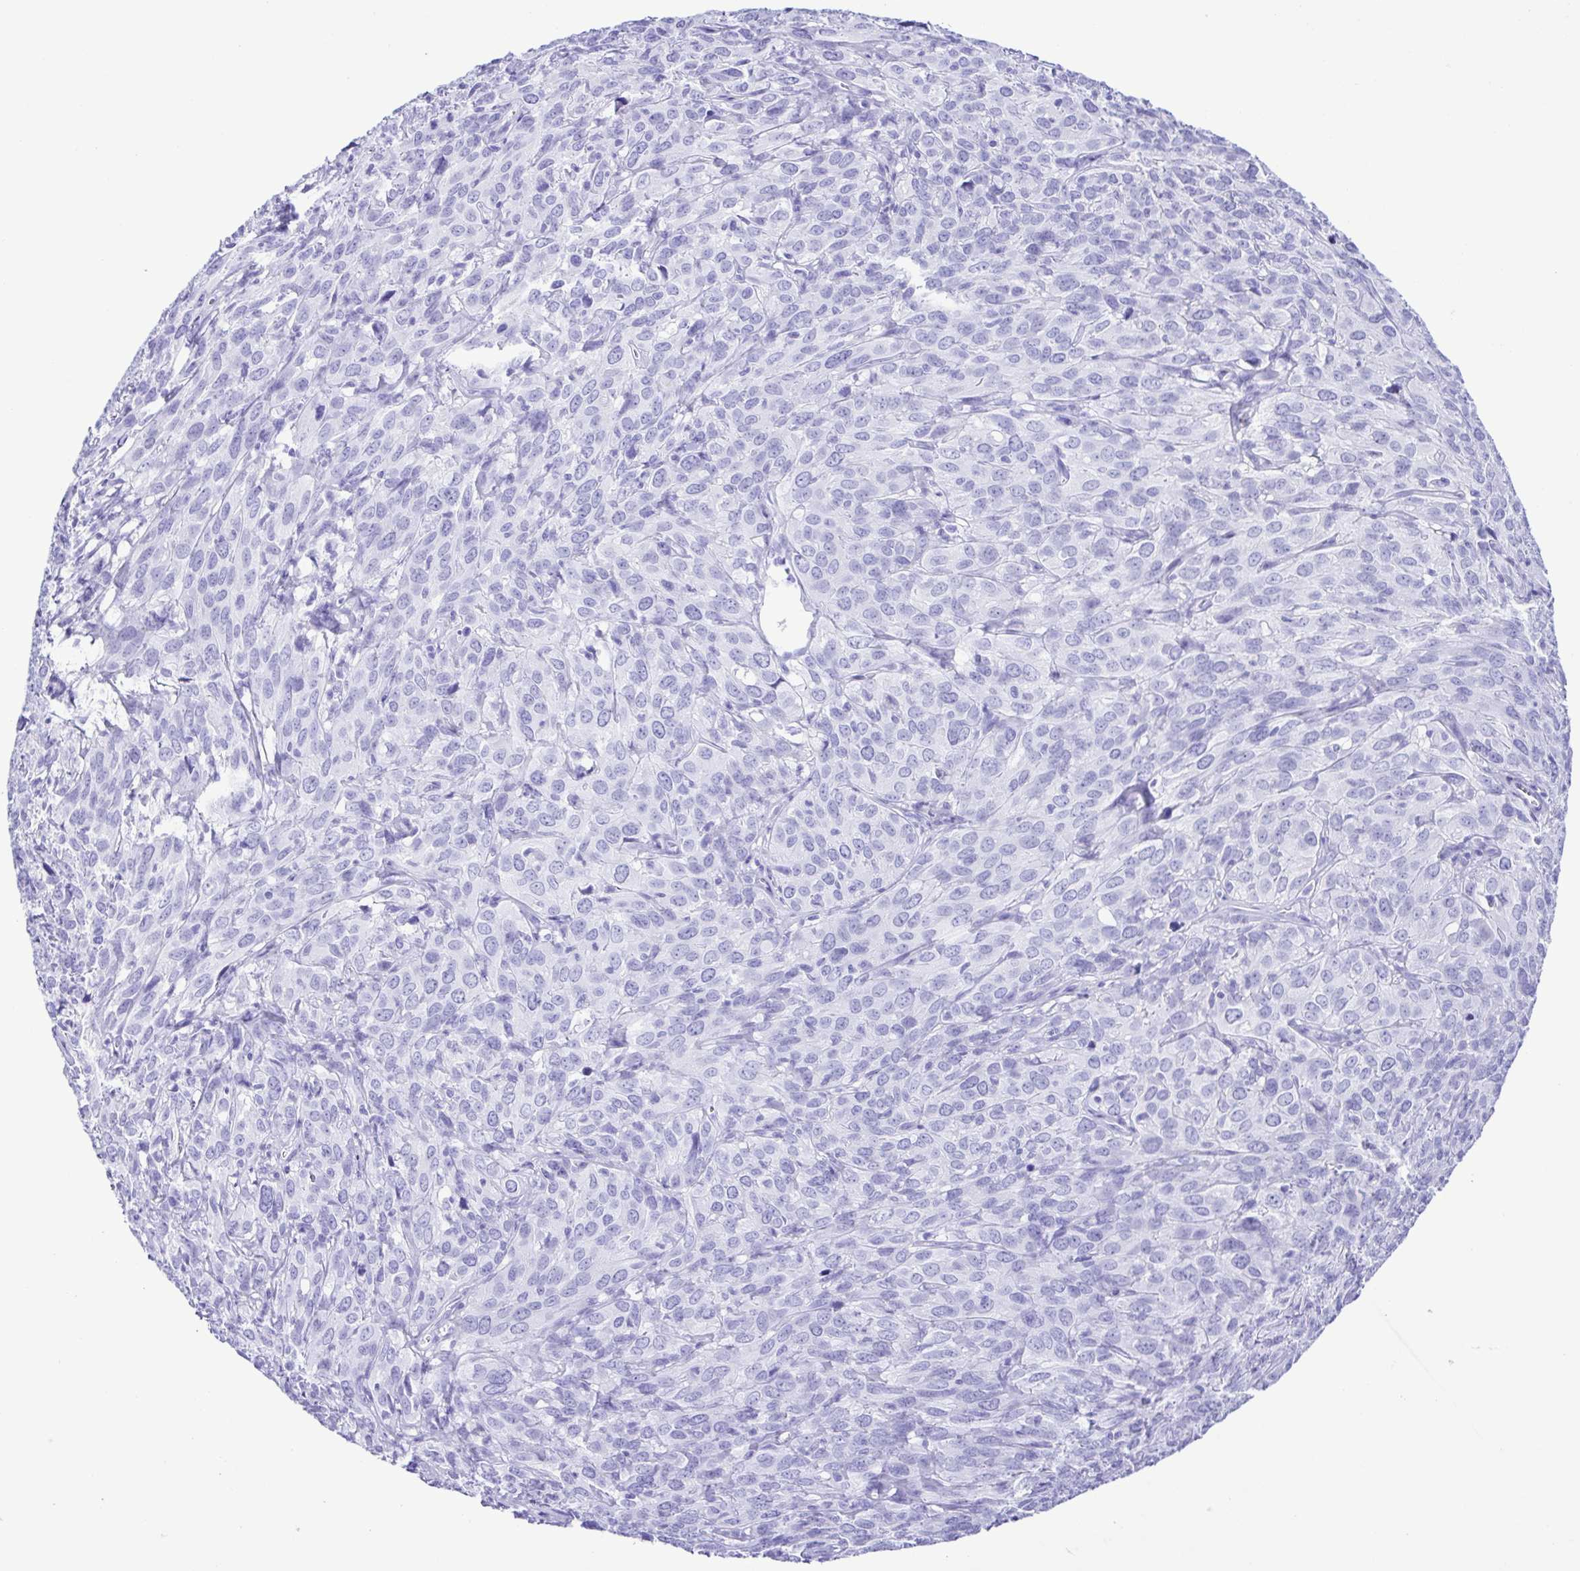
{"staining": {"intensity": "negative", "quantity": "none", "location": "none"}, "tissue": "cervical cancer", "cell_type": "Tumor cells", "image_type": "cancer", "snomed": [{"axis": "morphology", "description": "Squamous cell carcinoma, NOS"}, {"axis": "topography", "description": "Cervix"}], "caption": "Immunohistochemistry of cervical squamous cell carcinoma shows no expression in tumor cells. Brightfield microscopy of IHC stained with DAB (brown) and hematoxylin (blue), captured at high magnification.", "gene": "SYT1", "patient": {"sex": "female", "age": 51}}